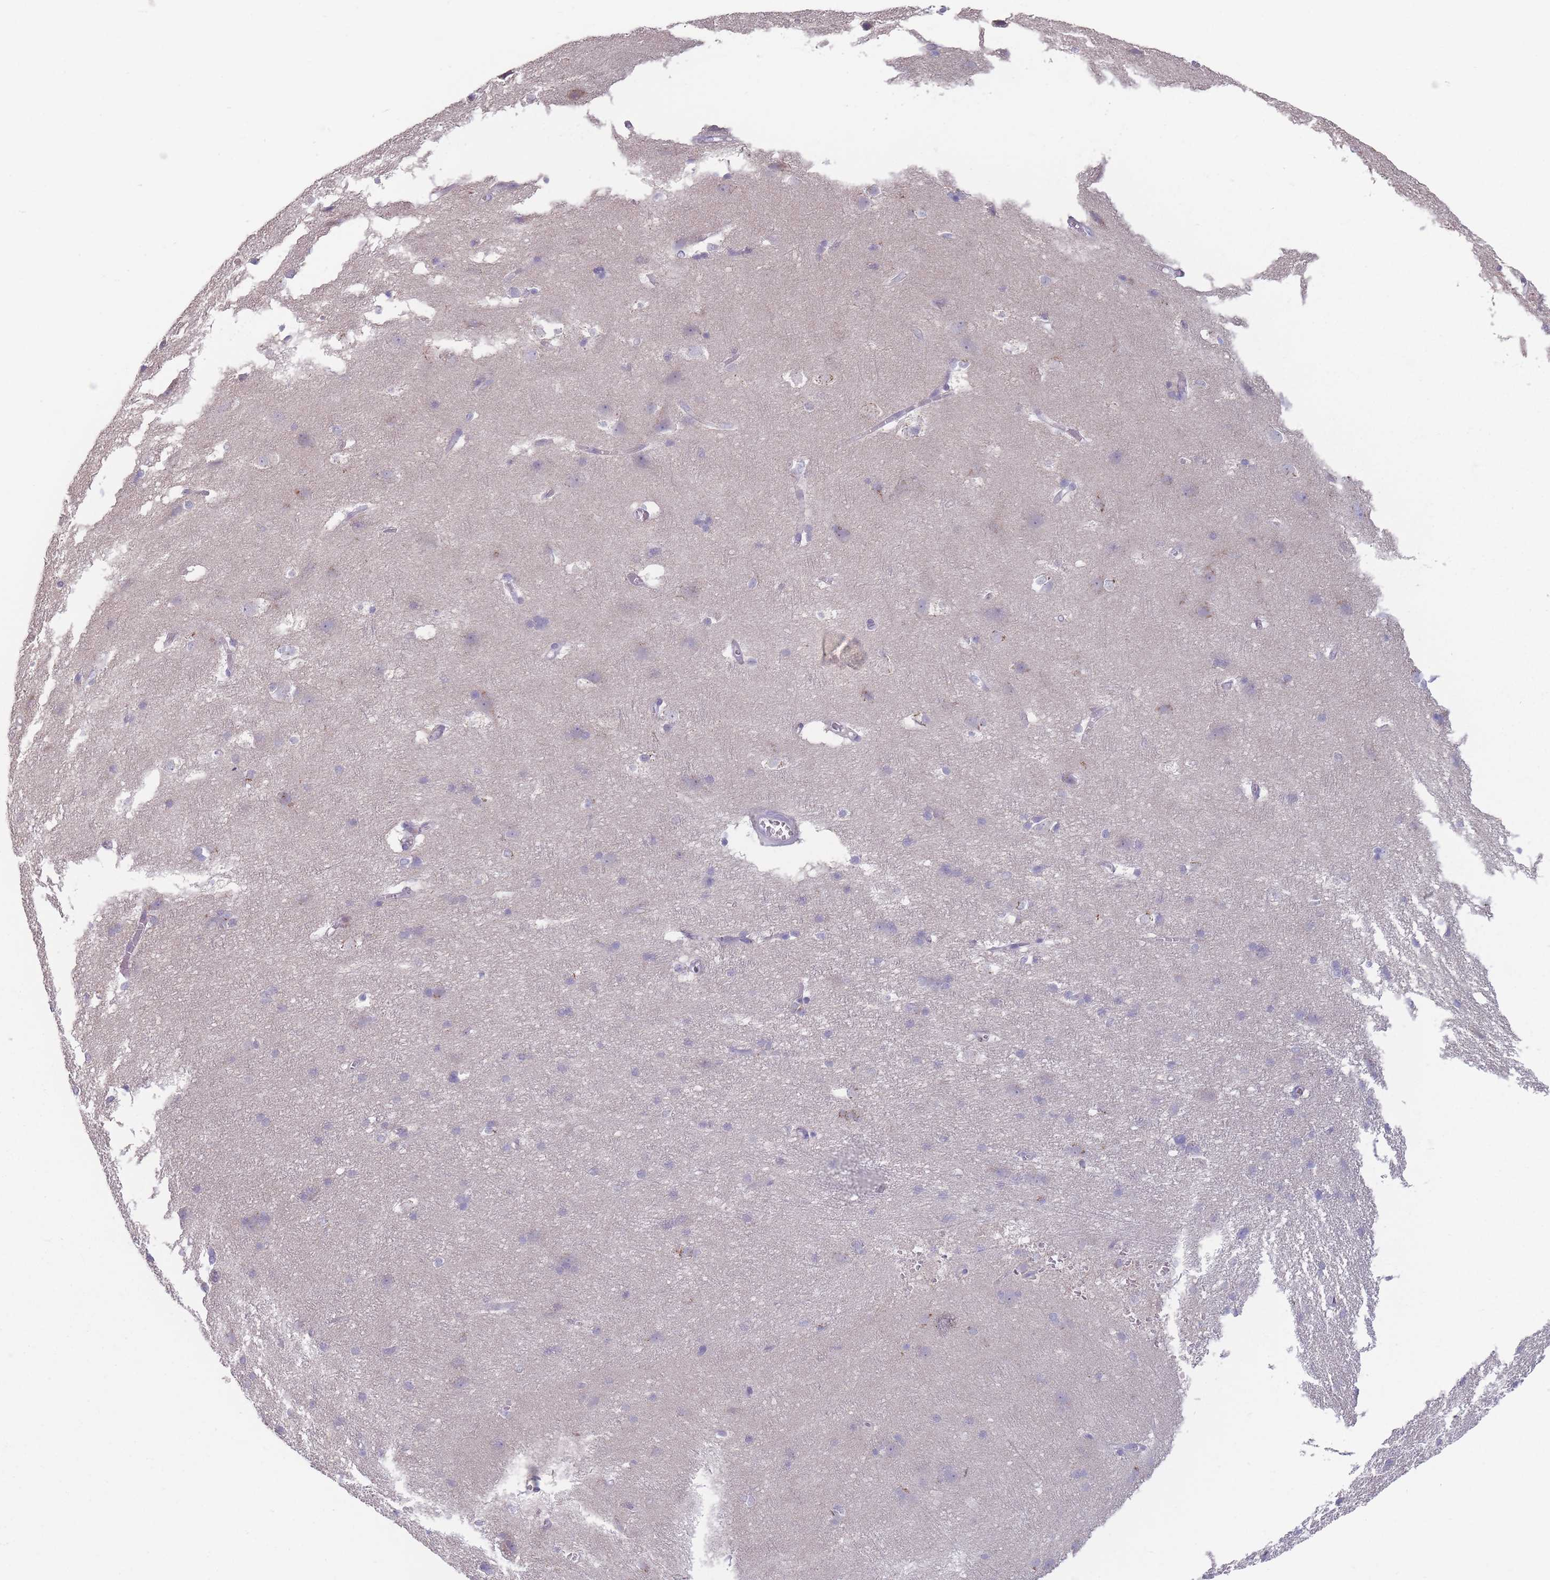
{"staining": {"intensity": "negative", "quantity": "none", "location": "none"}, "tissue": "cerebral cortex", "cell_type": "Endothelial cells", "image_type": "normal", "snomed": [{"axis": "morphology", "description": "Normal tissue, NOS"}, {"axis": "topography", "description": "Cerebral cortex"}], "caption": "This micrograph is of benign cerebral cortex stained with IHC to label a protein in brown with the nuclei are counter-stained blue. There is no staining in endothelial cells. Nuclei are stained in blue.", "gene": "AKAIN1", "patient": {"sex": "male", "age": 54}}